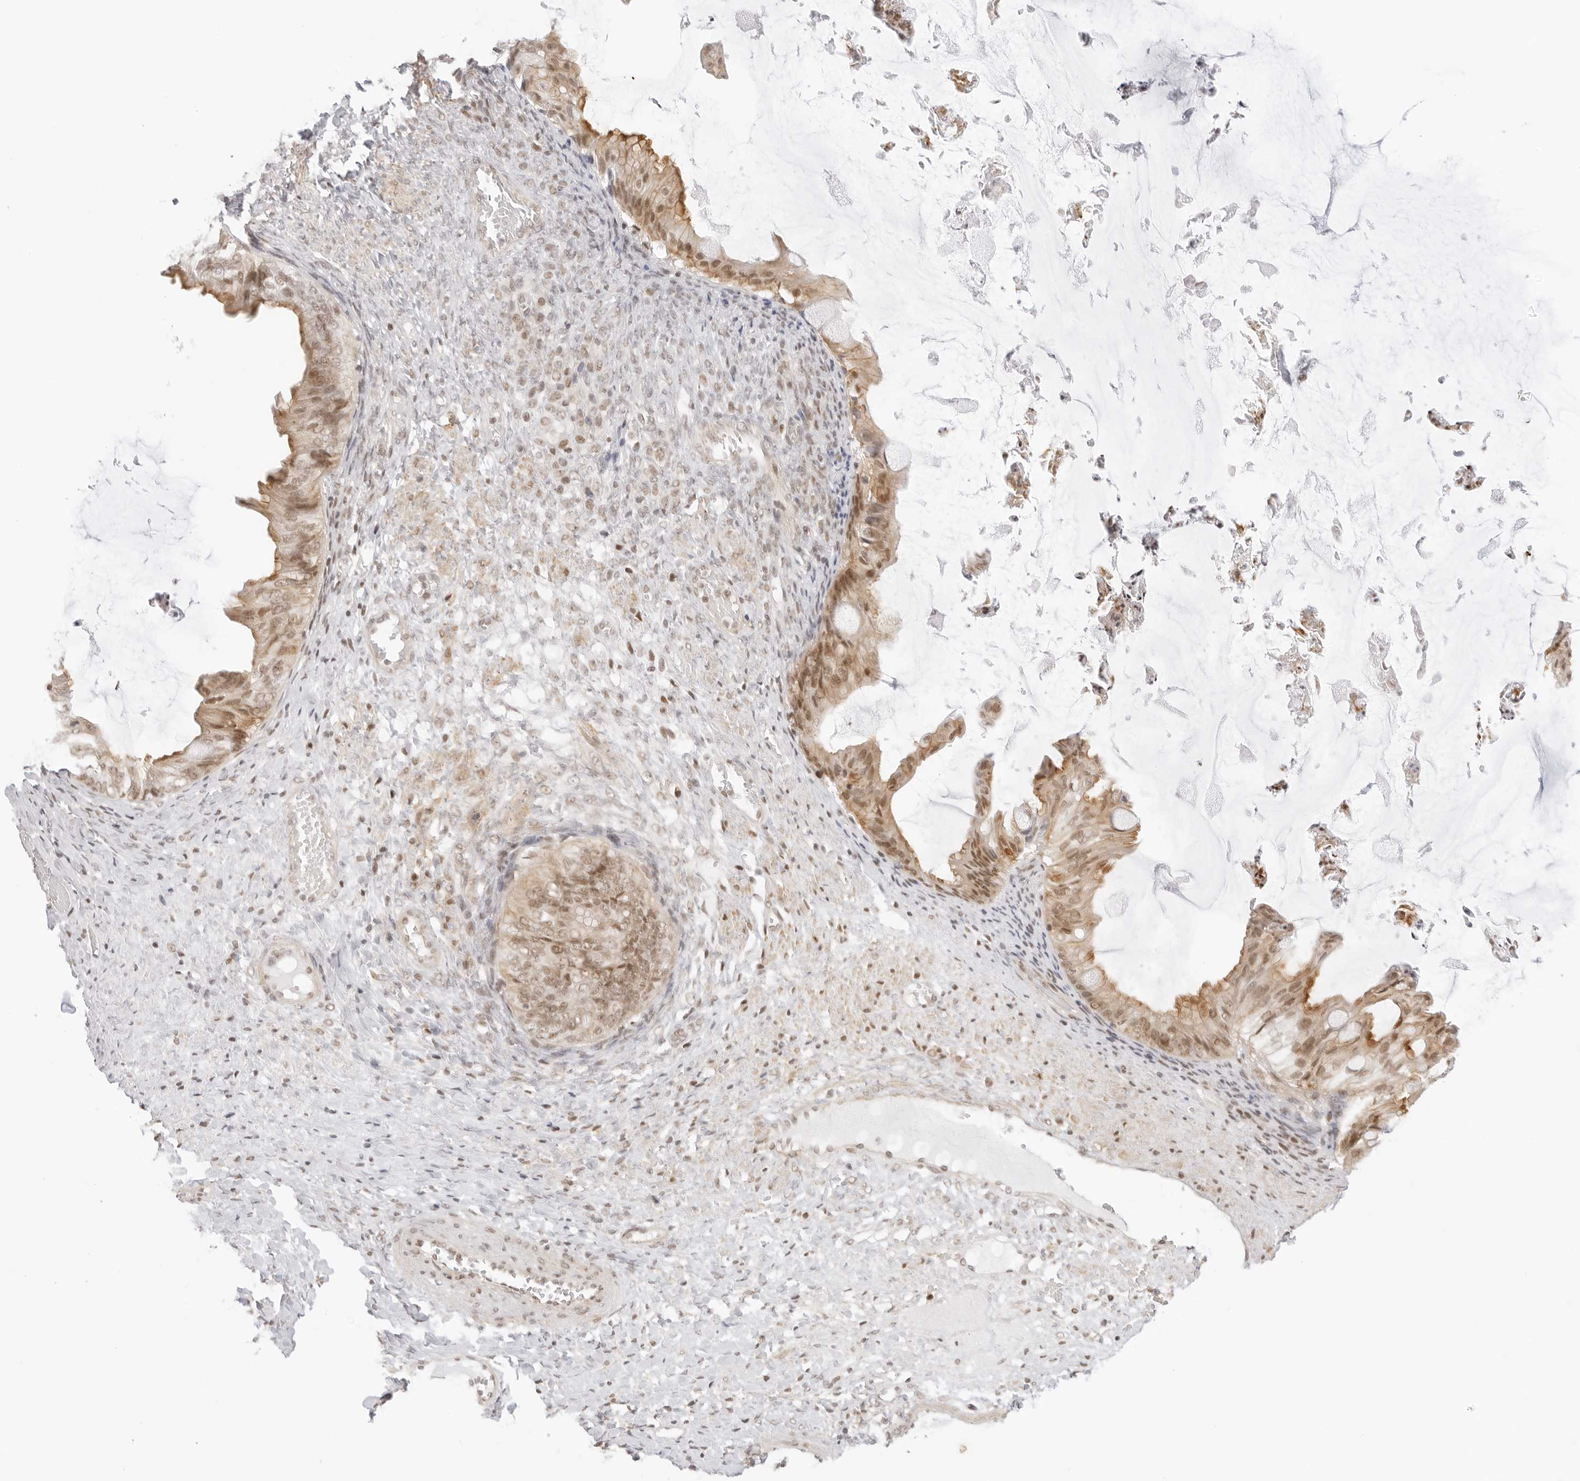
{"staining": {"intensity": "moderate", "quantity": ">75%", "location": "cytoplasmic/membranous,nuclear"}, "tissue": "ovarian cancer", "cell_type": "Tumor cells", "image_type": "cancer", "snomed": [{"axis": "morphology", "description": "Cystadenocarcinoma, mucinous, NOS"}, {"axis": "topography", "description": "Ovary"}], "caption": "This image shows ovarian mucinous cystadenocarcinoma stained with immunohistochemistry to label a protein in brown. The cytoplasmic/membranous and nuclear of tumor cells show moderate positivity for the protein. Nuclei are counter-stained blue.", "gene": "TCIM", "patient": {"sex": "female", "age": 61}}